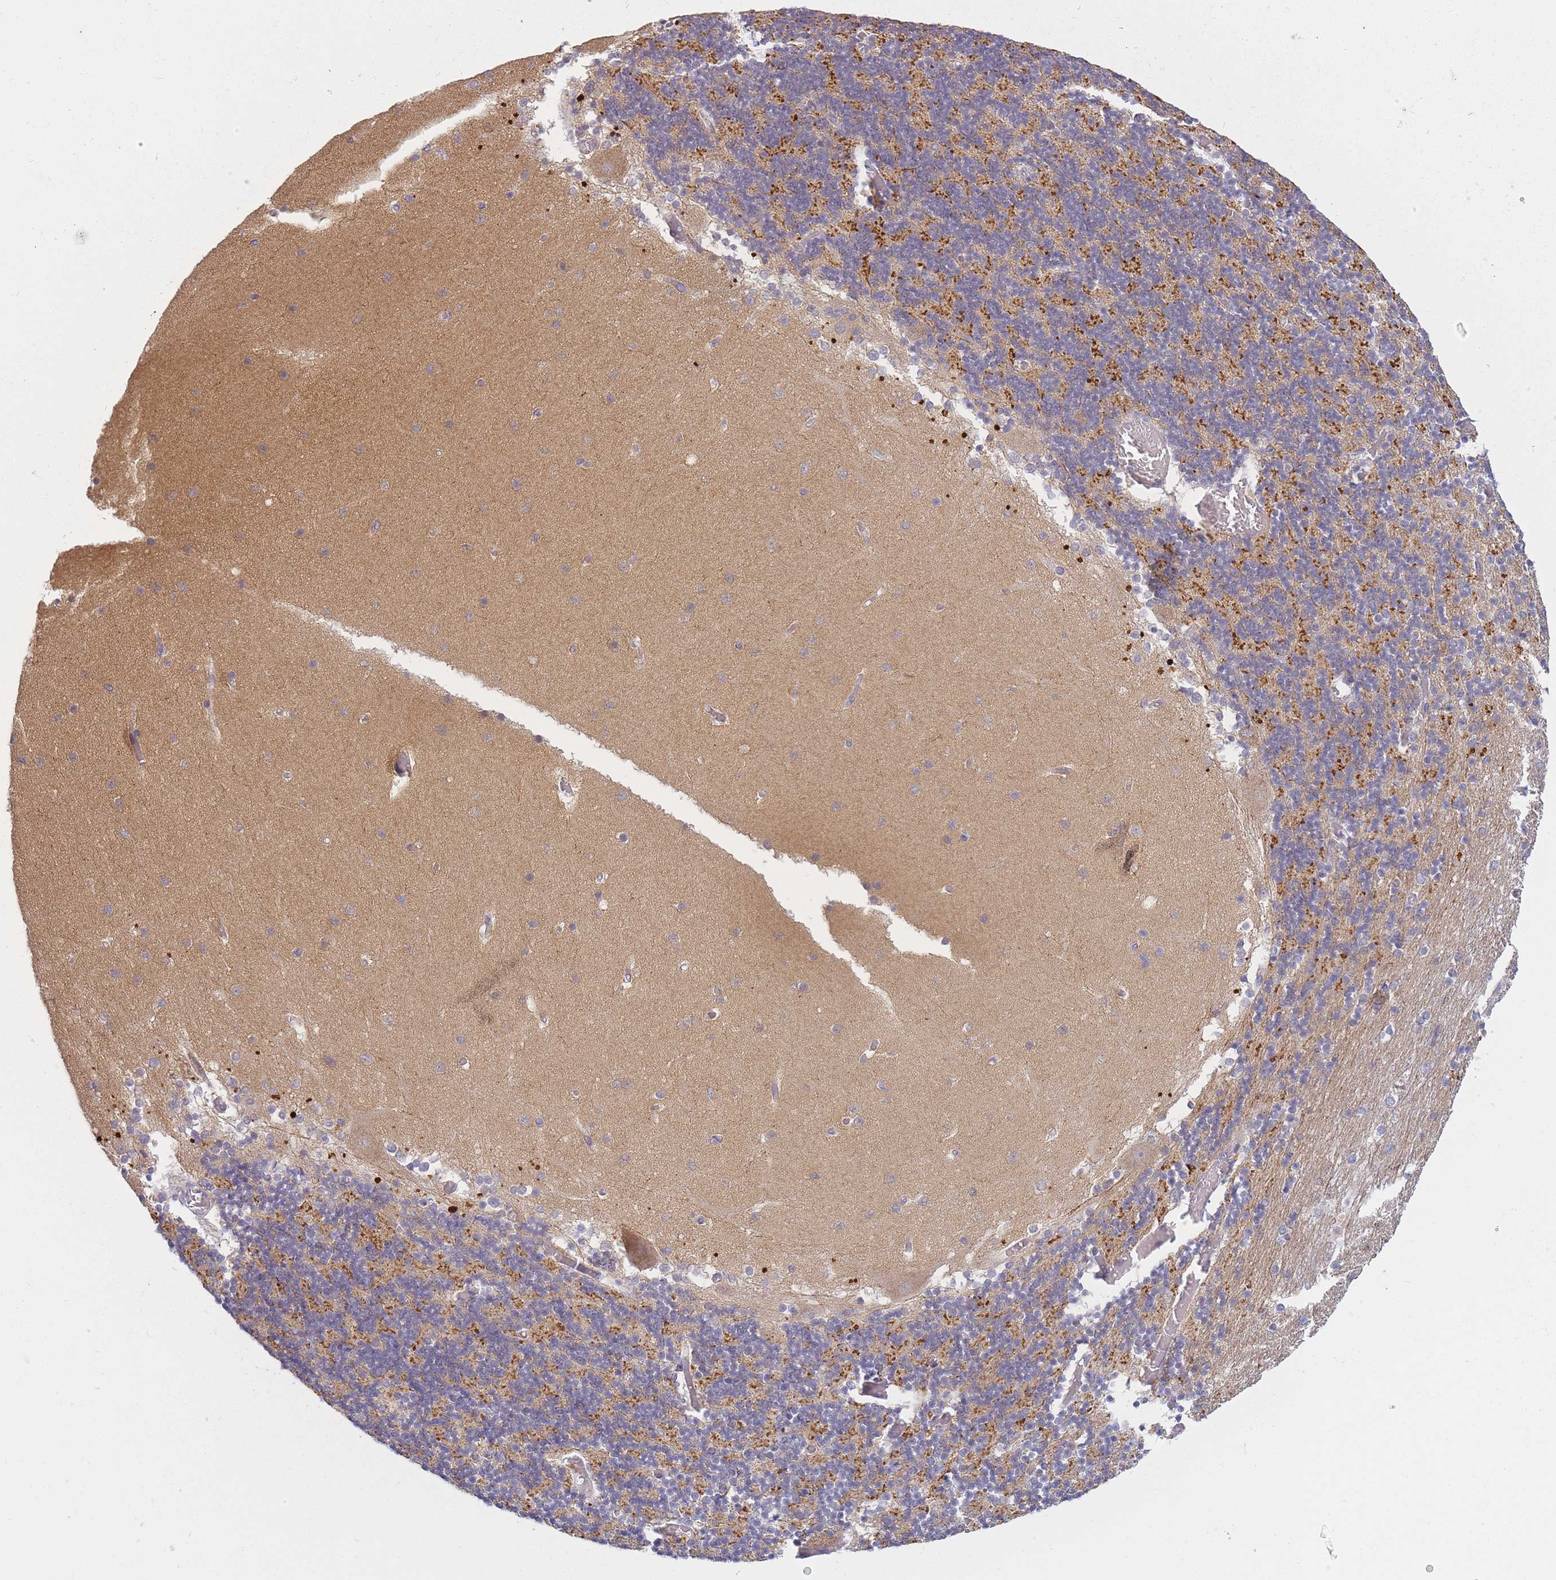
{"staining": {"intensity": "moderate", "quantity": "25%-75%", "location": "cytoplasmic/membranous"}, "tissue": "cerebellum", "cell_type": "Cells in granular layer", "image_type": "normal", "snomed": [{"axis": "morphology", "description": "Normal tissue, NOS"}, {"axis": "topography", "description": "Cerebellum"}], "caption": "A photomicrograph of human cerebellum stained for a protein exhibits moderate cytoplasmic/membranous brown staining in cells in granular layer. Nuclei are stained in blue.", "gene": "AP3M1", "patient": {"sex": "female", "age": 28}}